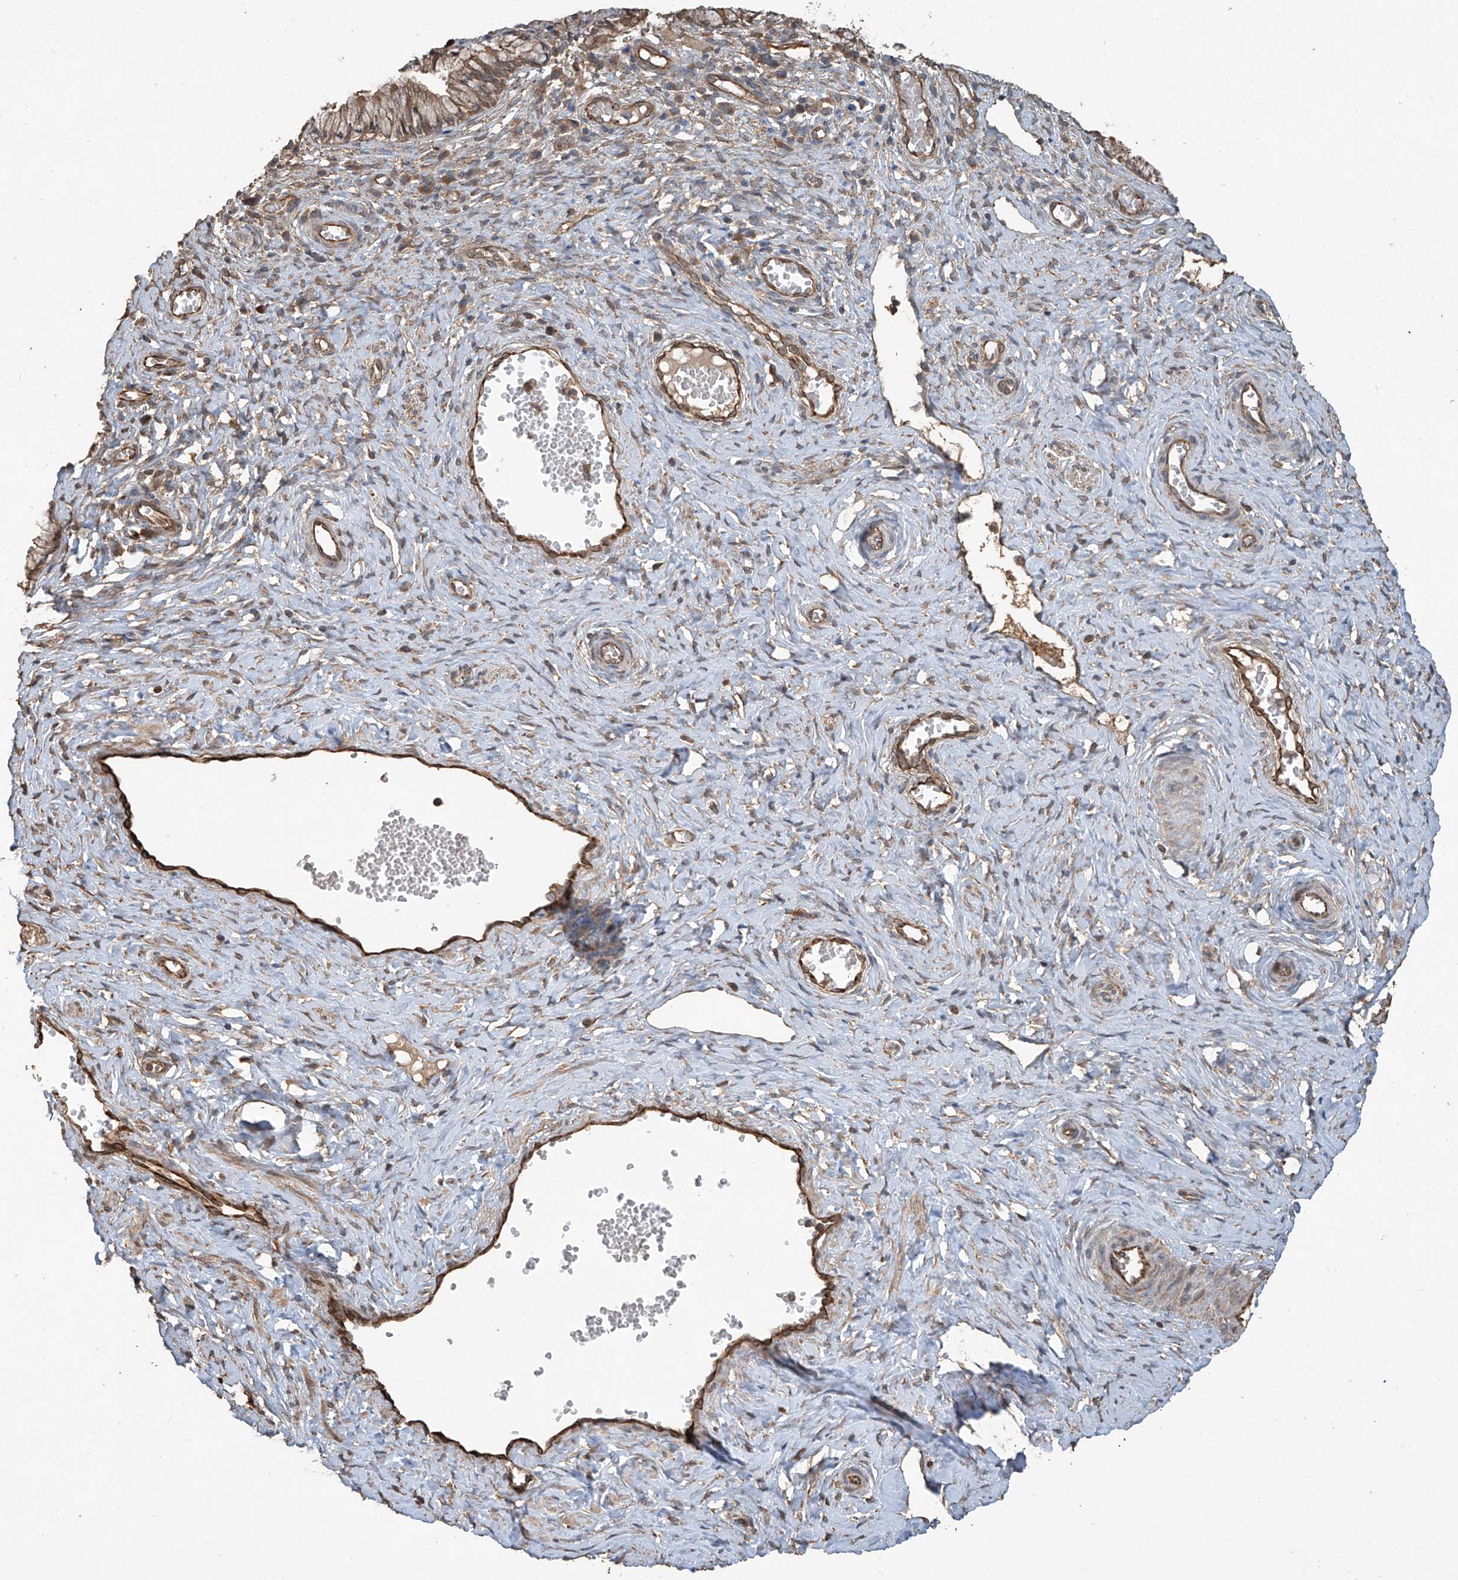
{"staining": {"intensity": "weak", "quantity": "25%-75%", "location": "cytoplasmic/membranous"}, "tissue": "cervix", "cell_type": "Glandular cells", "image_type": "normal", "snomed": [{"axis": "morphology", "description": "Normal tissue, NOS"}, {"axis": "topography", "description": "Cervix"}], "caption": "Weak cytoplasmic/membranous staining for a protein is present in about 25%-75% of glandular cells of normal cervix using immunohistochemistry (IHC).", "gene": "AGBL5", "patient": {"sex": "female", "age": 27}}